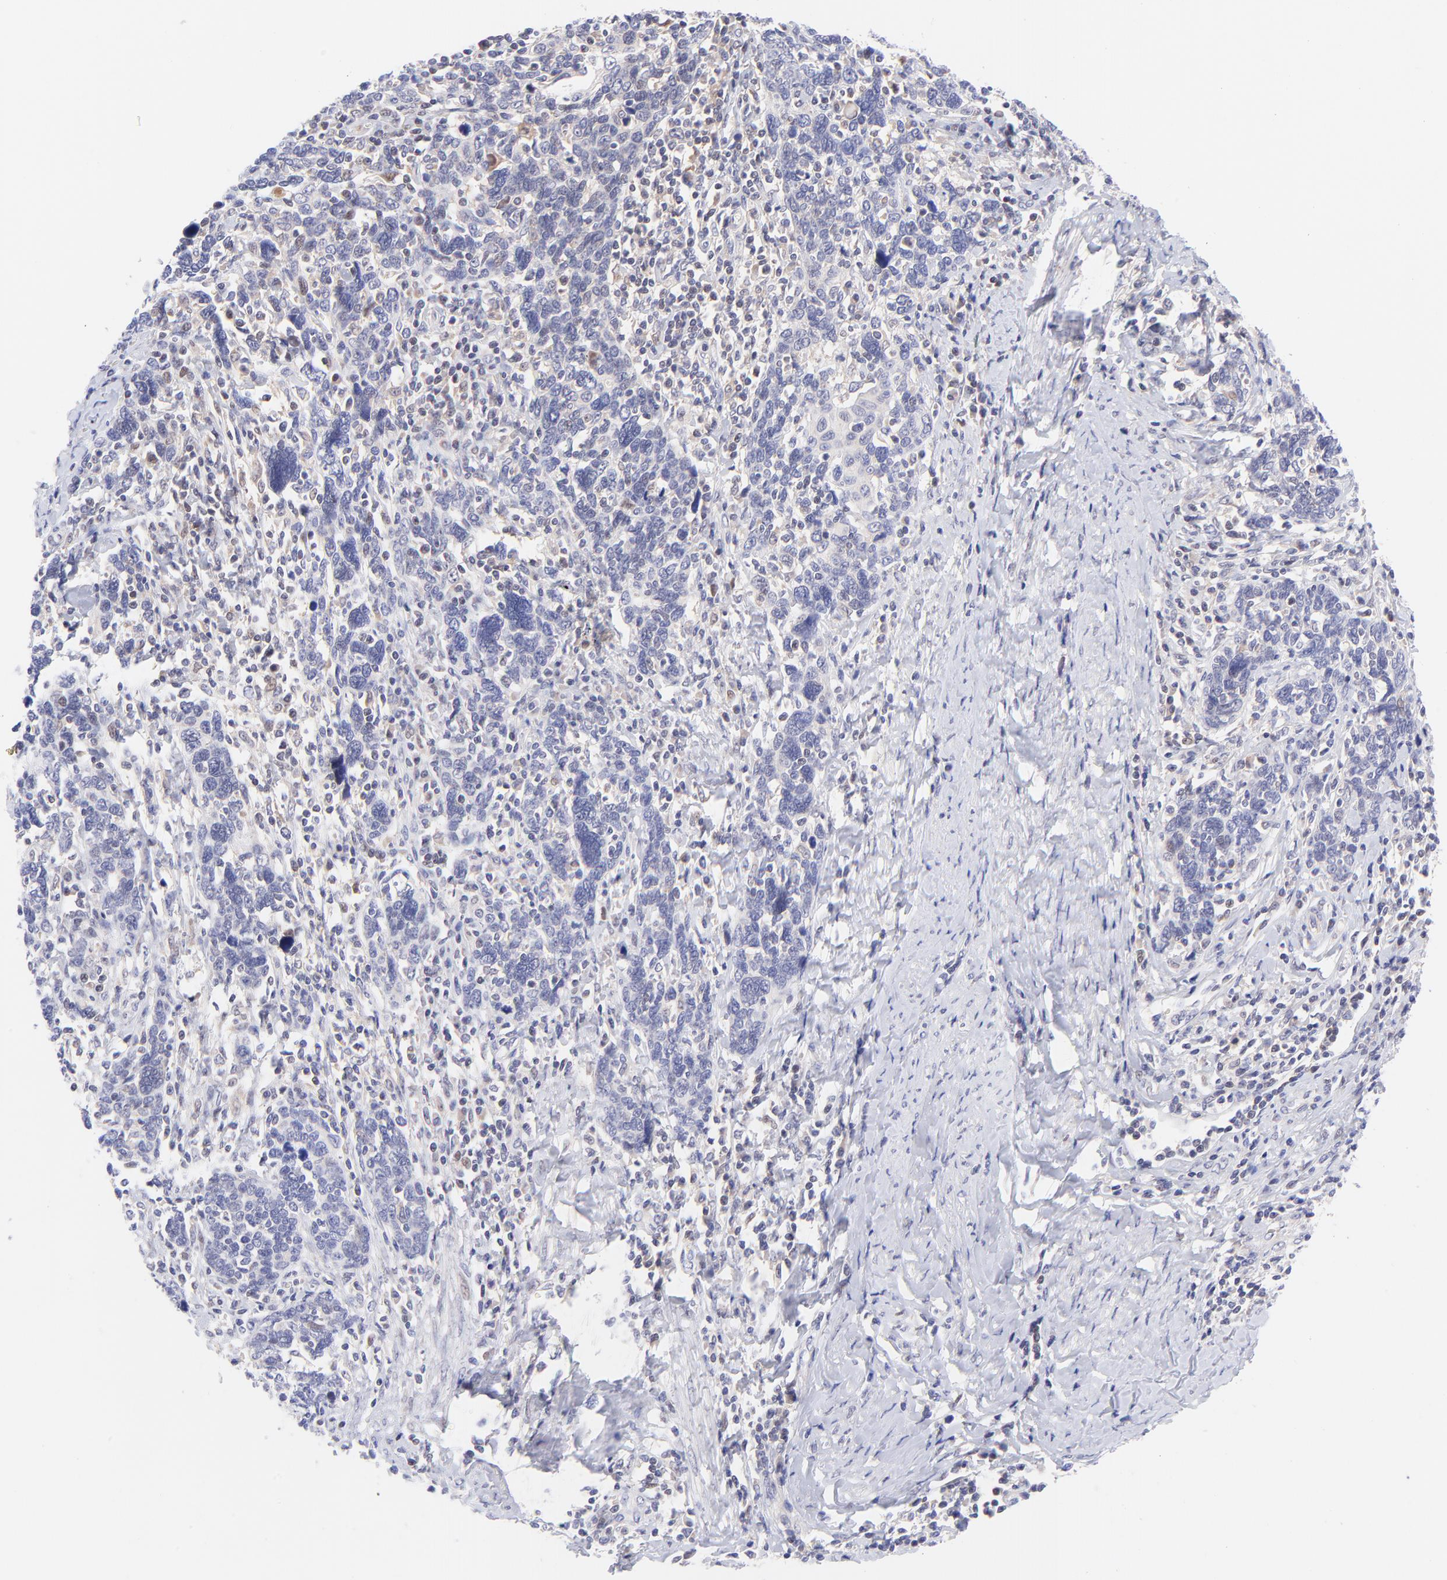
{"staining": {"intensity": "negative", "quantity": "none", "location": "none"}, "tissue": "cervical cancer", "cell_type": "Tumor cells", "image_type": "cancer", "snomed": [{"axis": "morphology", "description": "Squamous cell carcinoma, NOS"}, {"axis": "topography", "description": "Cervix"}], "caption": "This image is of cervical cancer stained with immunohistochemistry to label a protein in brown with the nuclei are counter-stained blue. There is no staining in tumor cells. The staining was performed using DAB to visualize the protein expression in brown, while the nuclei were stained in blue with hematoxylin (Magnification: 20x).", "gene": "PBDC1", "patient": {"sex": "female", "age": 41}}